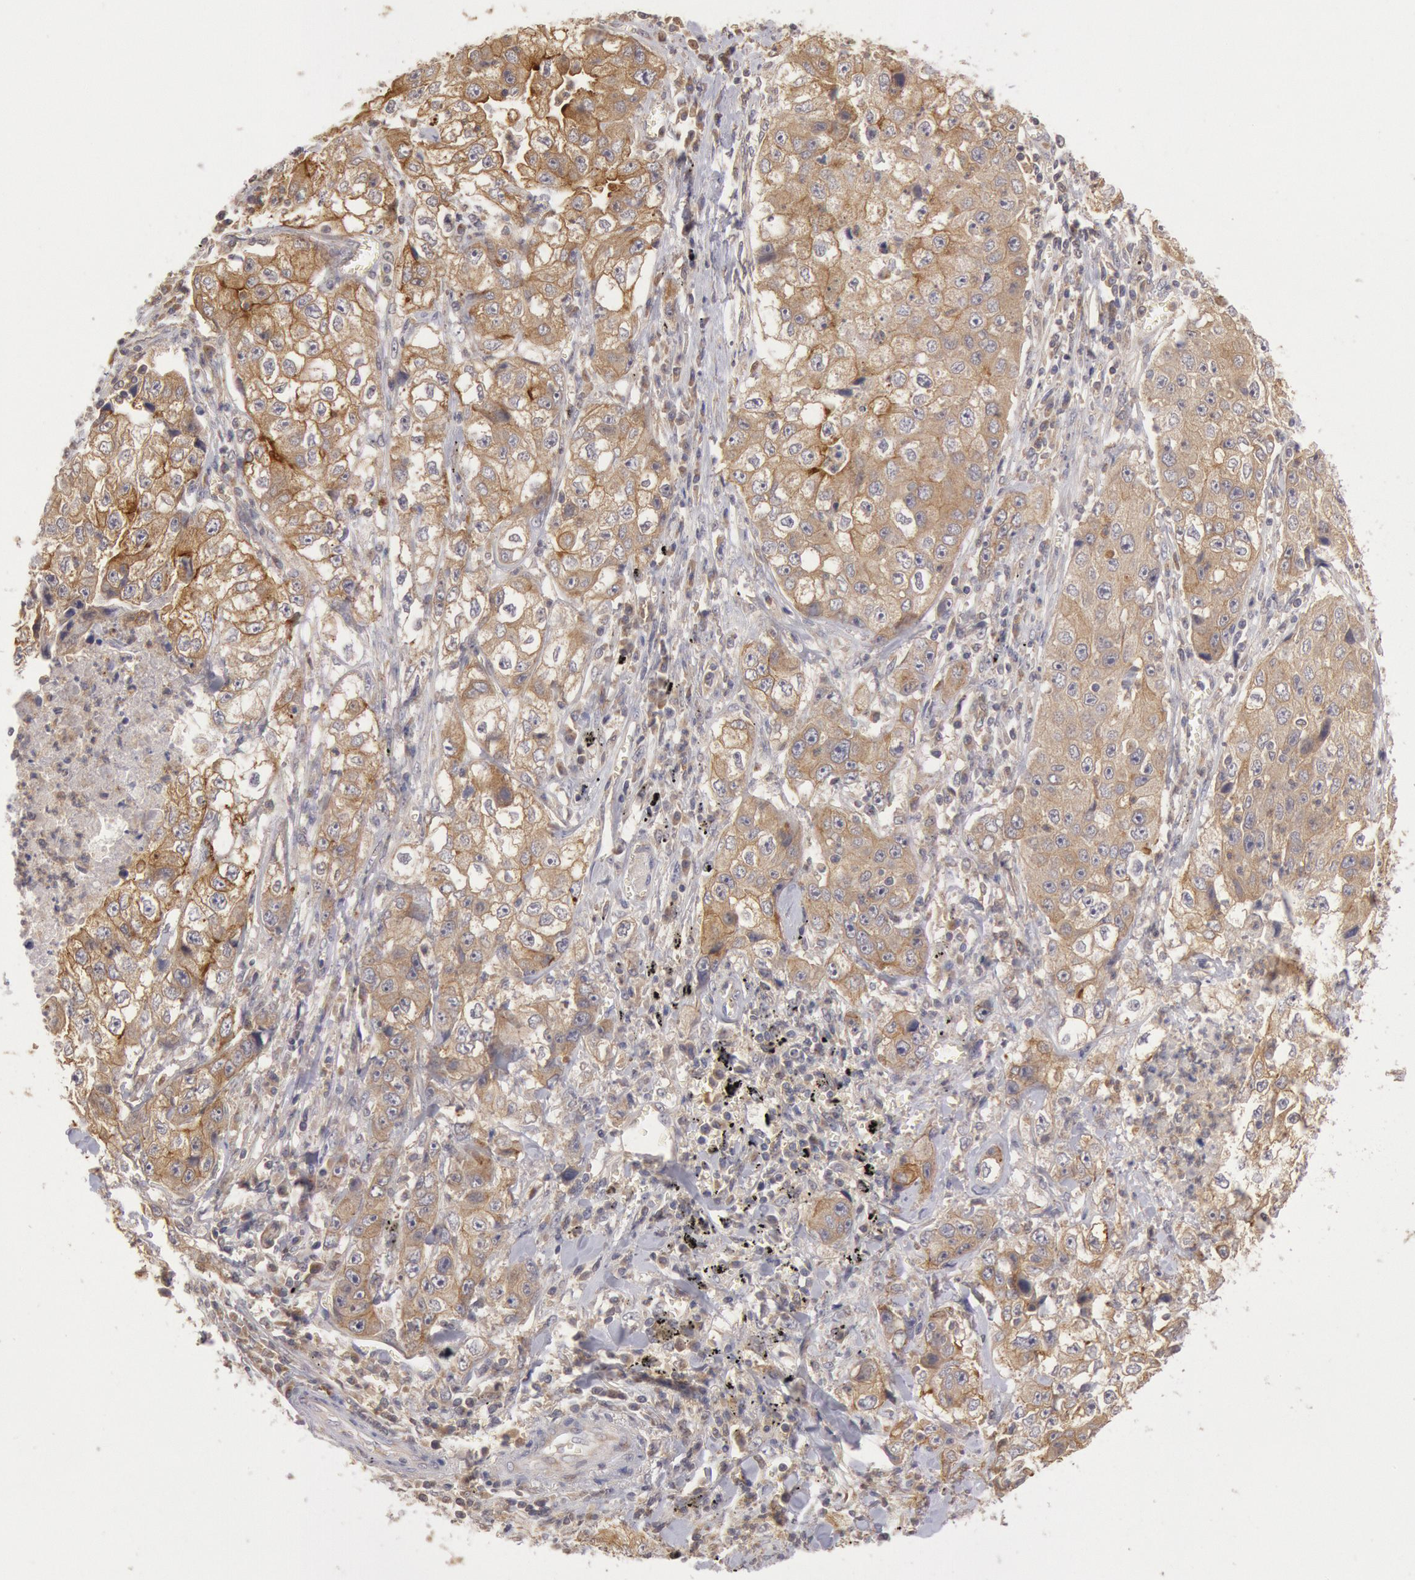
{"staining": {"intensity": "moderate", "quantity": ">75%", "location": "cytoplasmic/membranous"}, "tissue": "lung cancer", "cell_type": "Tumor cells", "image_type": "cancer", "snomed": [{"axis": "morphology", "description": "Squamous cell carcinoma, NOS"}, {"axis": "topography", "description": "Lung"}], "caption": "Protein expression analysis of lung cancer (squamous cell carcinoma) shows moderate cytoplasmic/membranous positivity in approximately >75% of tumor cells.", "gene": "PLA2G6", "patient": {"sex": "male", "age": 64}}